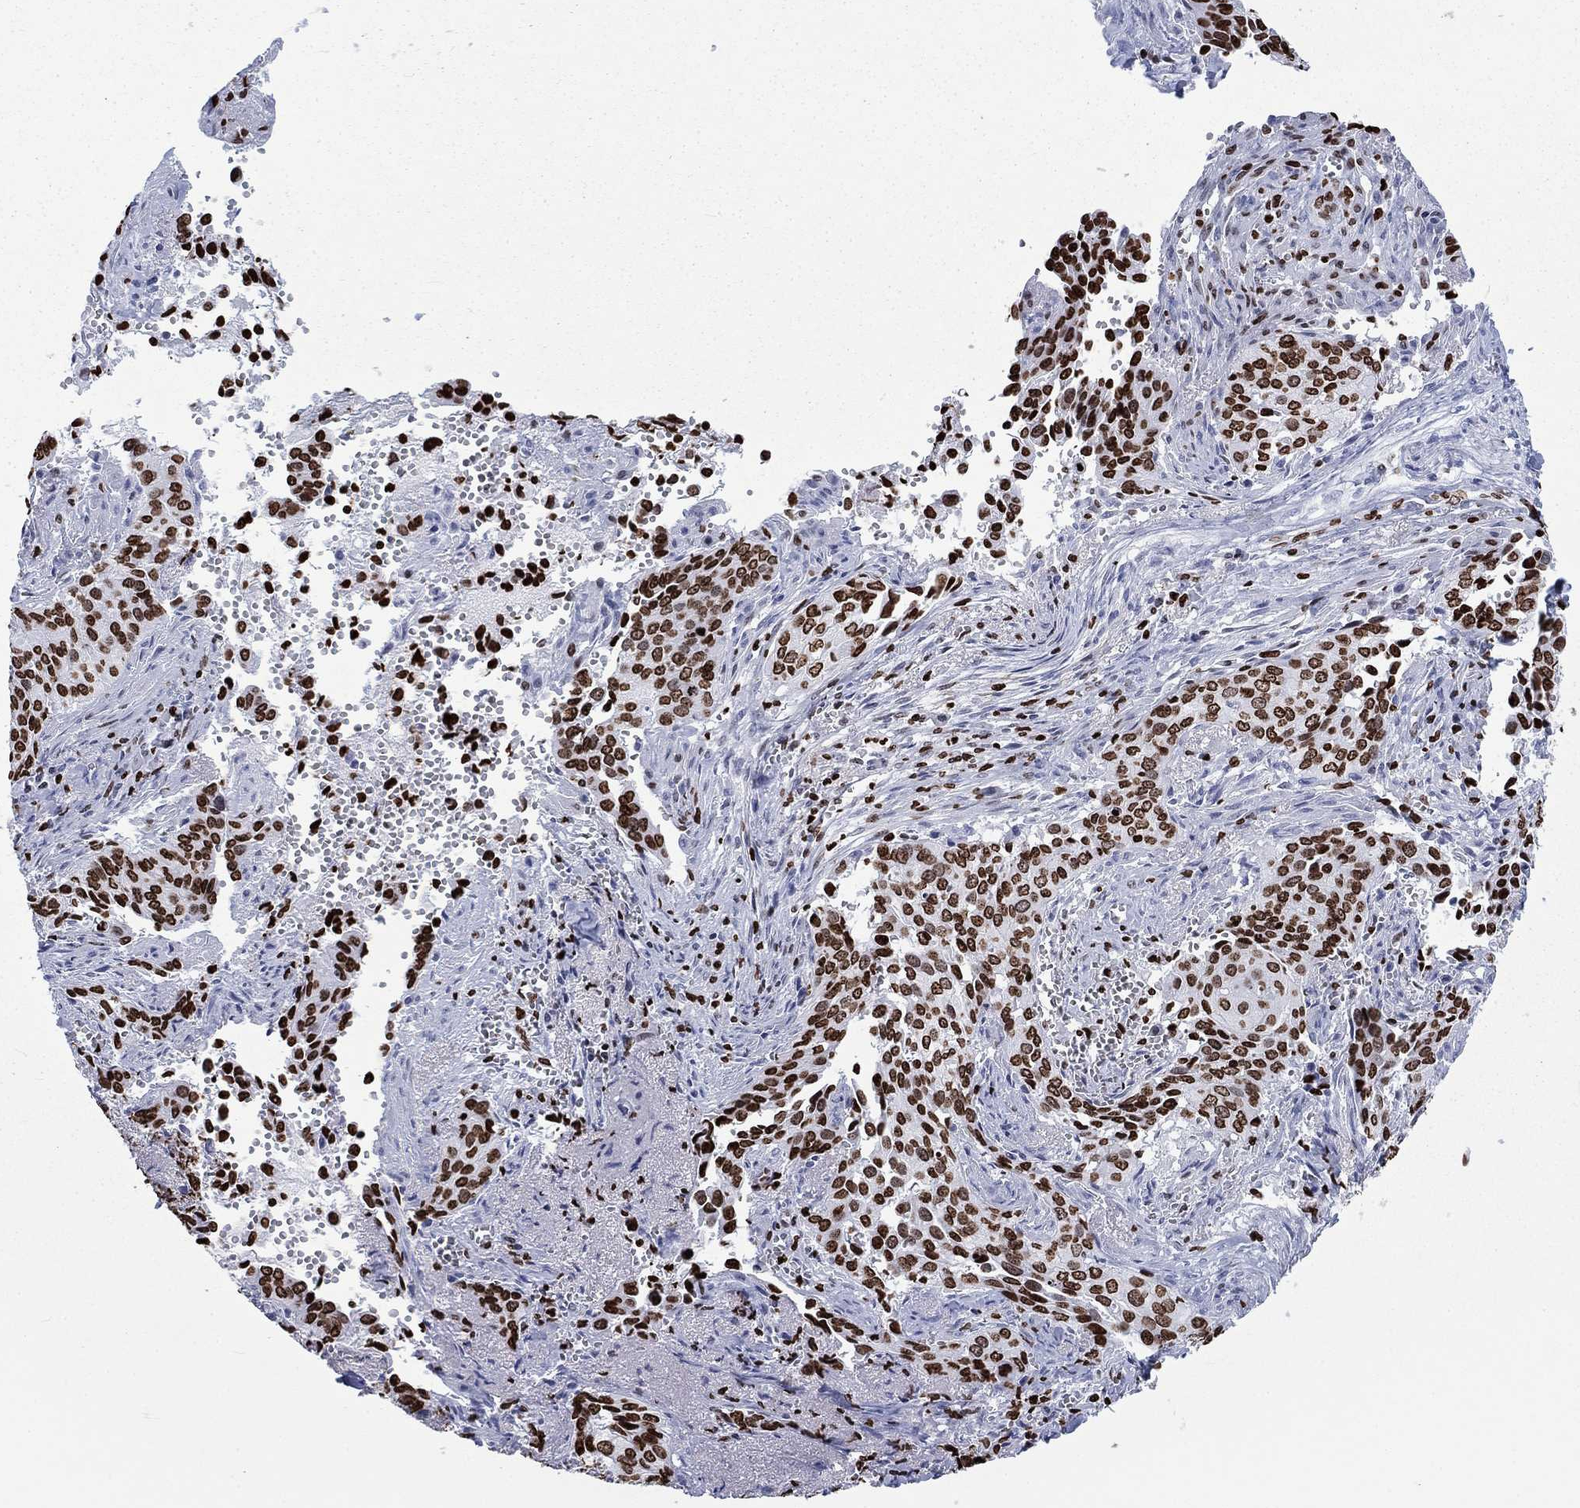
{"staining": {"intensity": "strong", "quantity": ">75%", "location": "nuclear"}, "tissue": "cervical cancer", "cell_type": "Tumor cells", "image_type": "cancer", "snomed": [{"axis": "morphology", "description": "Squamous cell carcinoma, NOS"}, {"axis": "topography", "description": "Cervix"}], "caption": "Cervical squamous cell carcinoma tissue demonstrates strong nuclear staining in about >75% of tumor cells (DAB IHC with brightfield microscopy, high magnification).", "gene": "H1-5", "patient": {"sex": "female", "age": 29}}